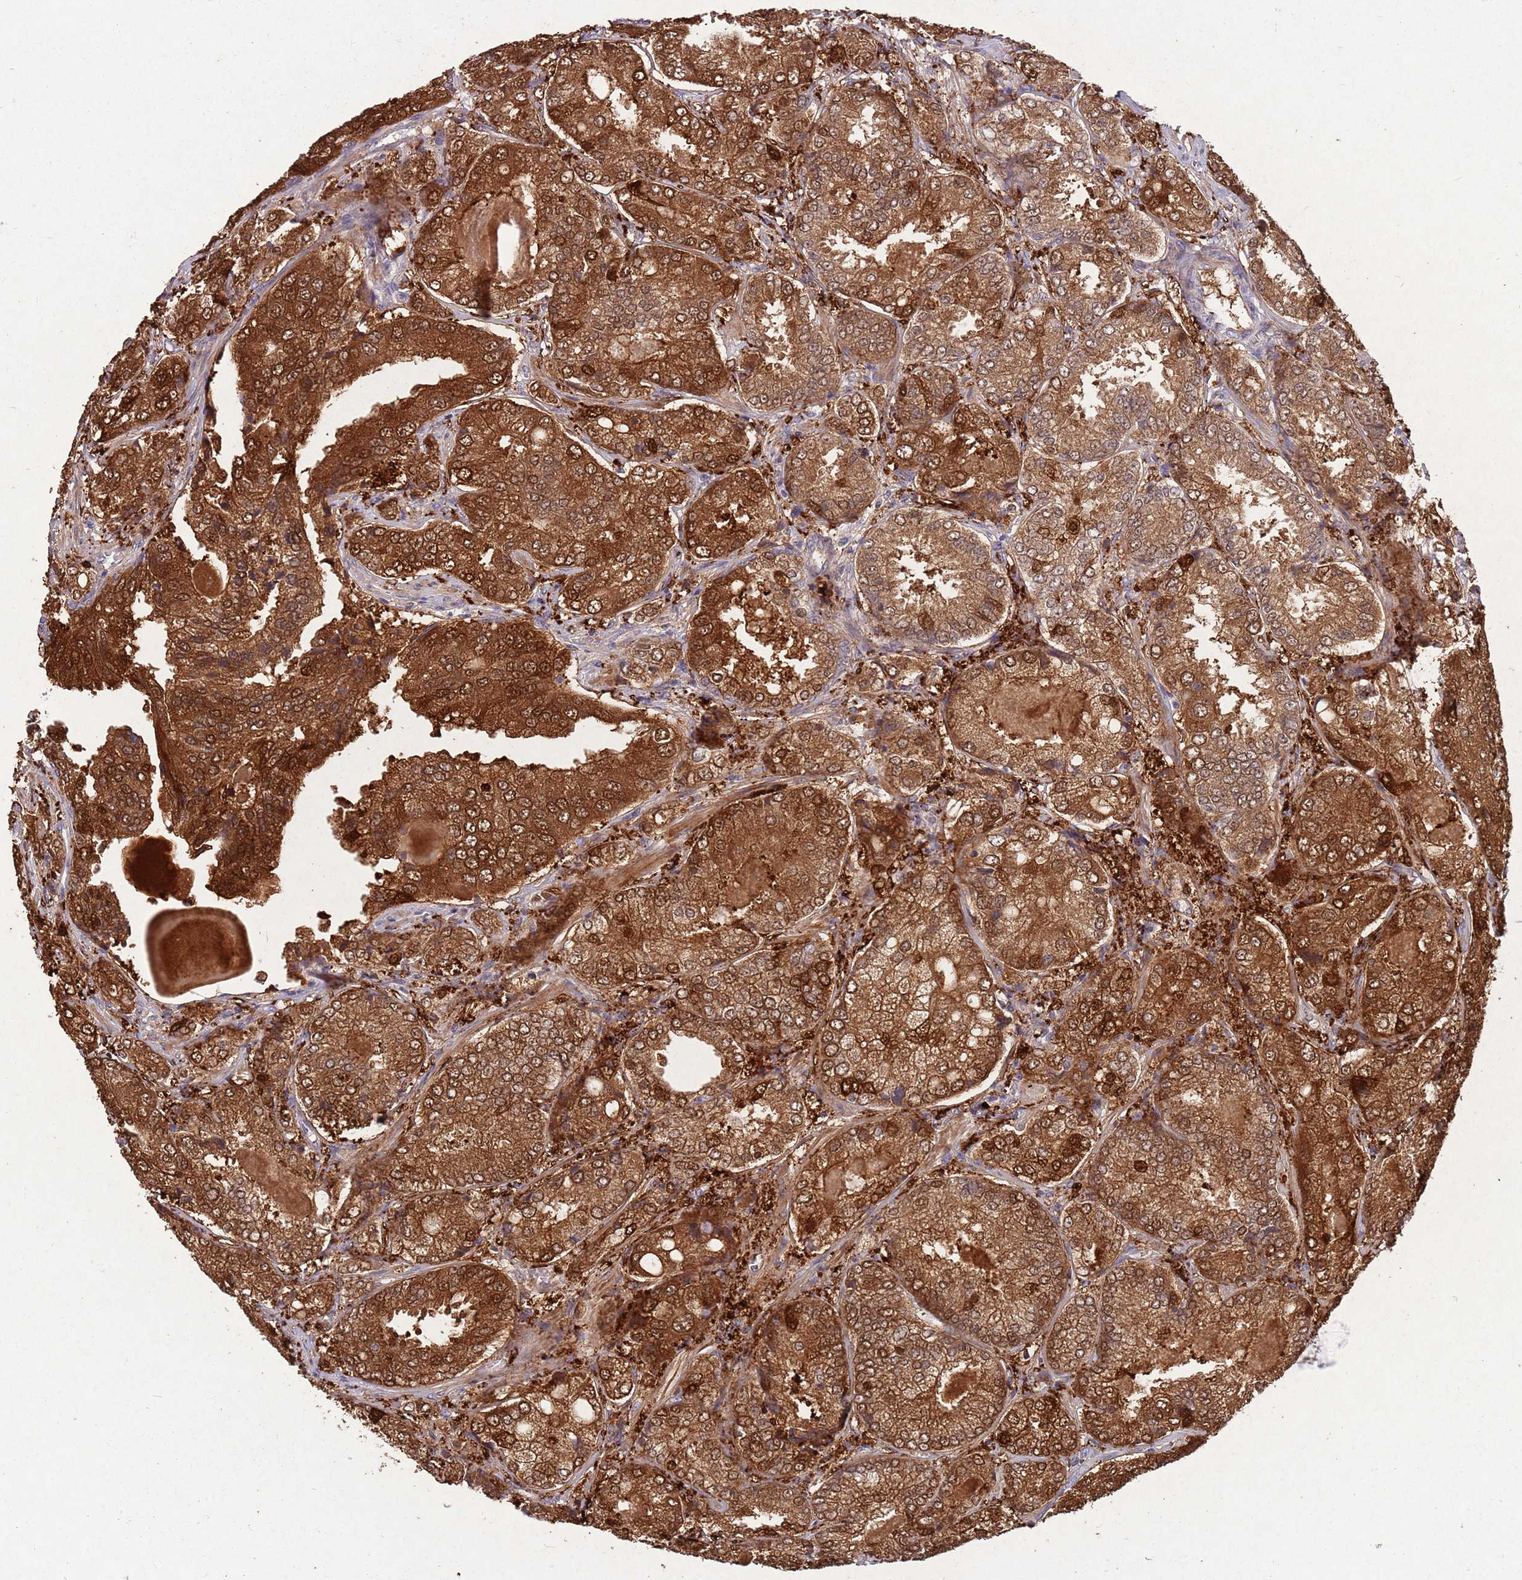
{"staining": {"intensity": "strong", "quantity": ">75%", "location": "cytoplasmic/membranous,nuclear"}, "tissue": "prostate cancer", "cell_type": "Tumor cells", "image_type": "cancer", "snomed": [{"axis": "morphology", "description": "Adenocarcinoma, High grade"}, {"axis": "topography", "description": "Prostate"}], "caption": "The micrograph demonstrates immunohistochemical staining of prostate cancer (adenocarcinoma (high-grade)). There is strong cytoplasmic/membranous and nuclear expression is appreciated in about >75% of tumor cells.", "gene": "ZNF639", "patient": {"sex": "male", "age": 63}}